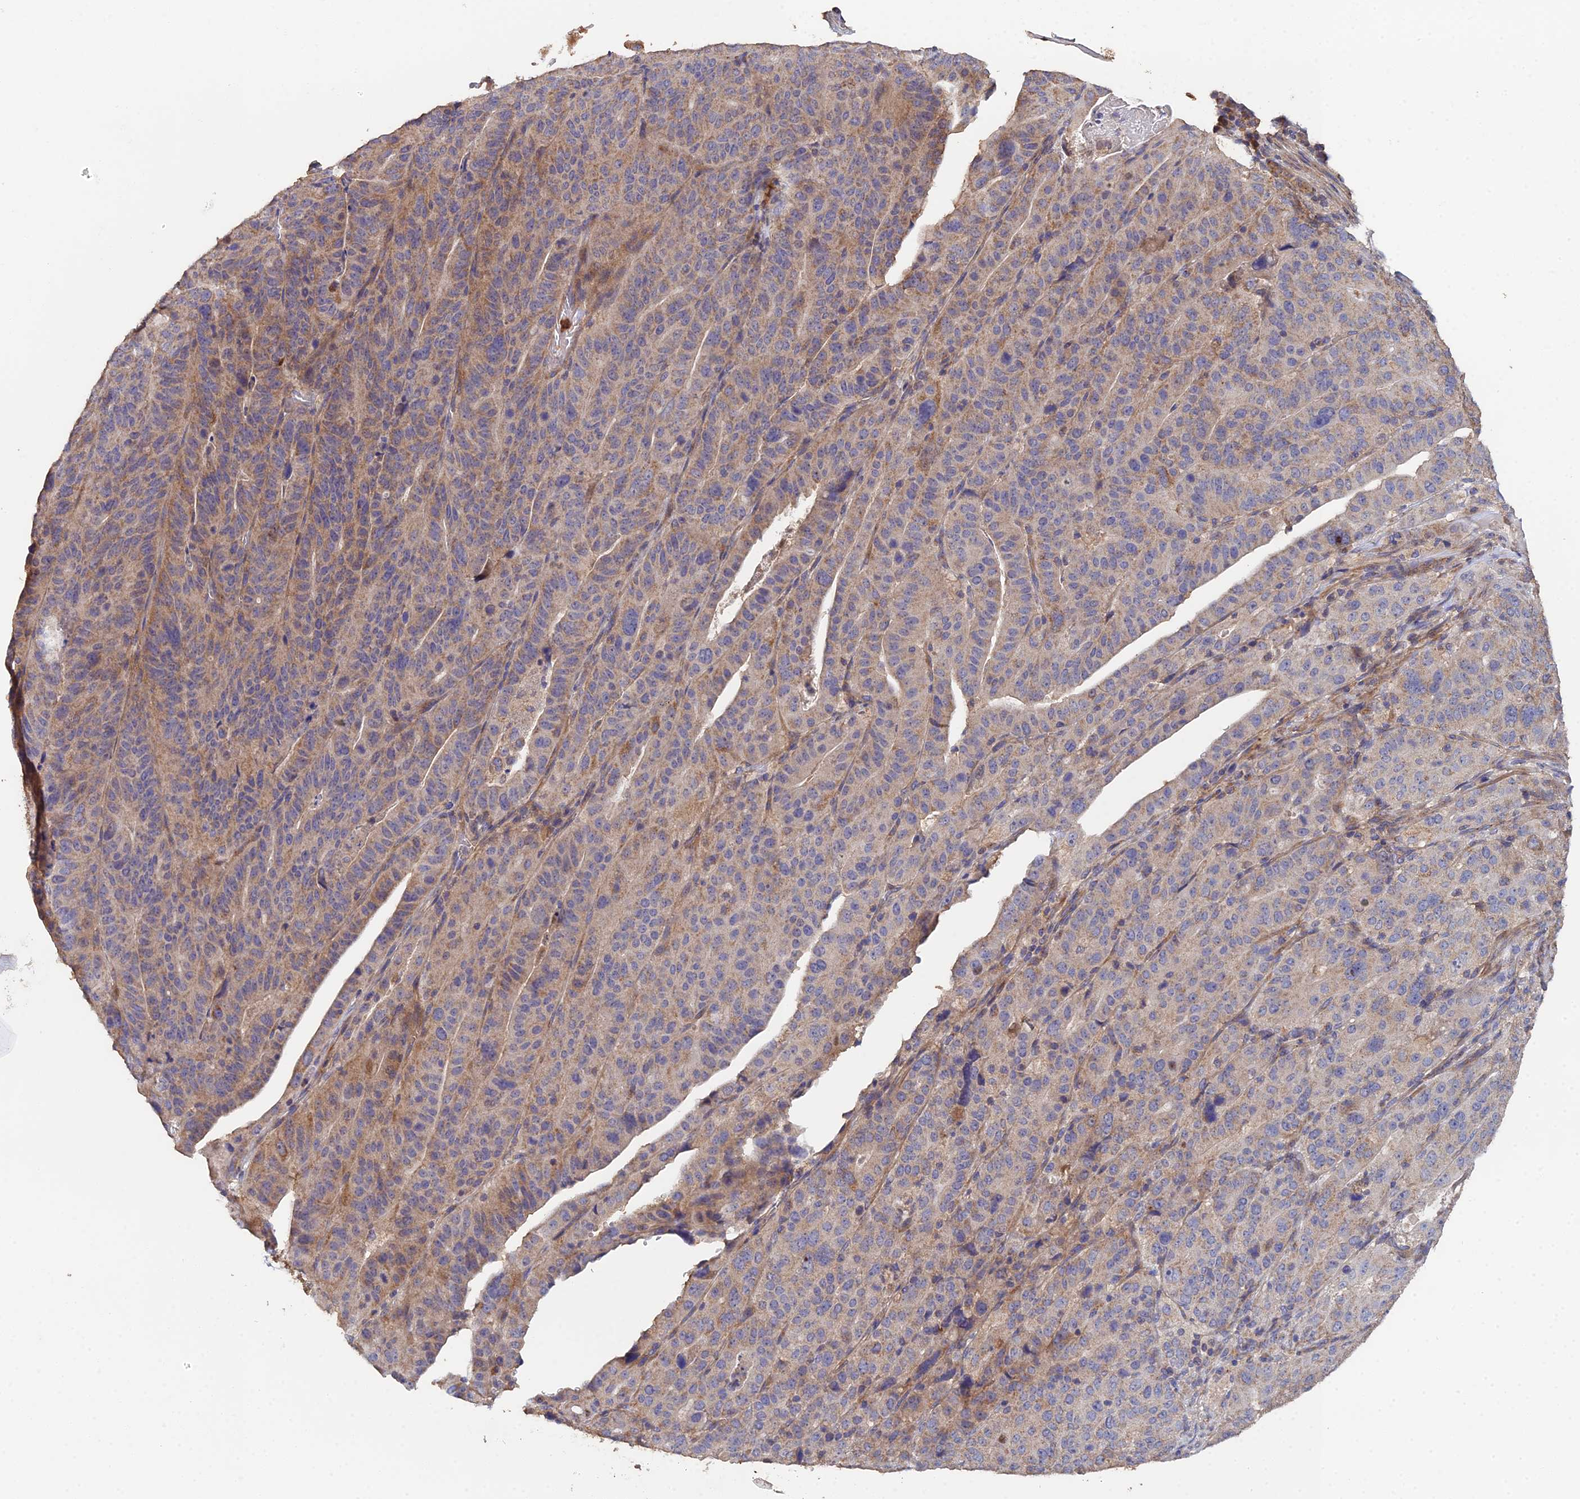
{"staining": {"intensity": "weak", "quantity": ">75%", "location": "cytoplasmic/membranous"}, "tissue": "stomach cancer", "cell_type": "Tumor cells", "image_type": "cancer", "snomed": [{"axis": "morphology", "description": "Adenocarcinoma, NOS"}, {"axis": "topography", "description": "Stomach"}], "caption": "About >75% of tumor cells in stomach cancer (adenocarcinoma) reveal weak cytoplasmic/membranous protein expression as visualized by brown immunohistochemical staining.", "gene": "SPANXN4", "patient": {"sex": "male", "age": 48}}